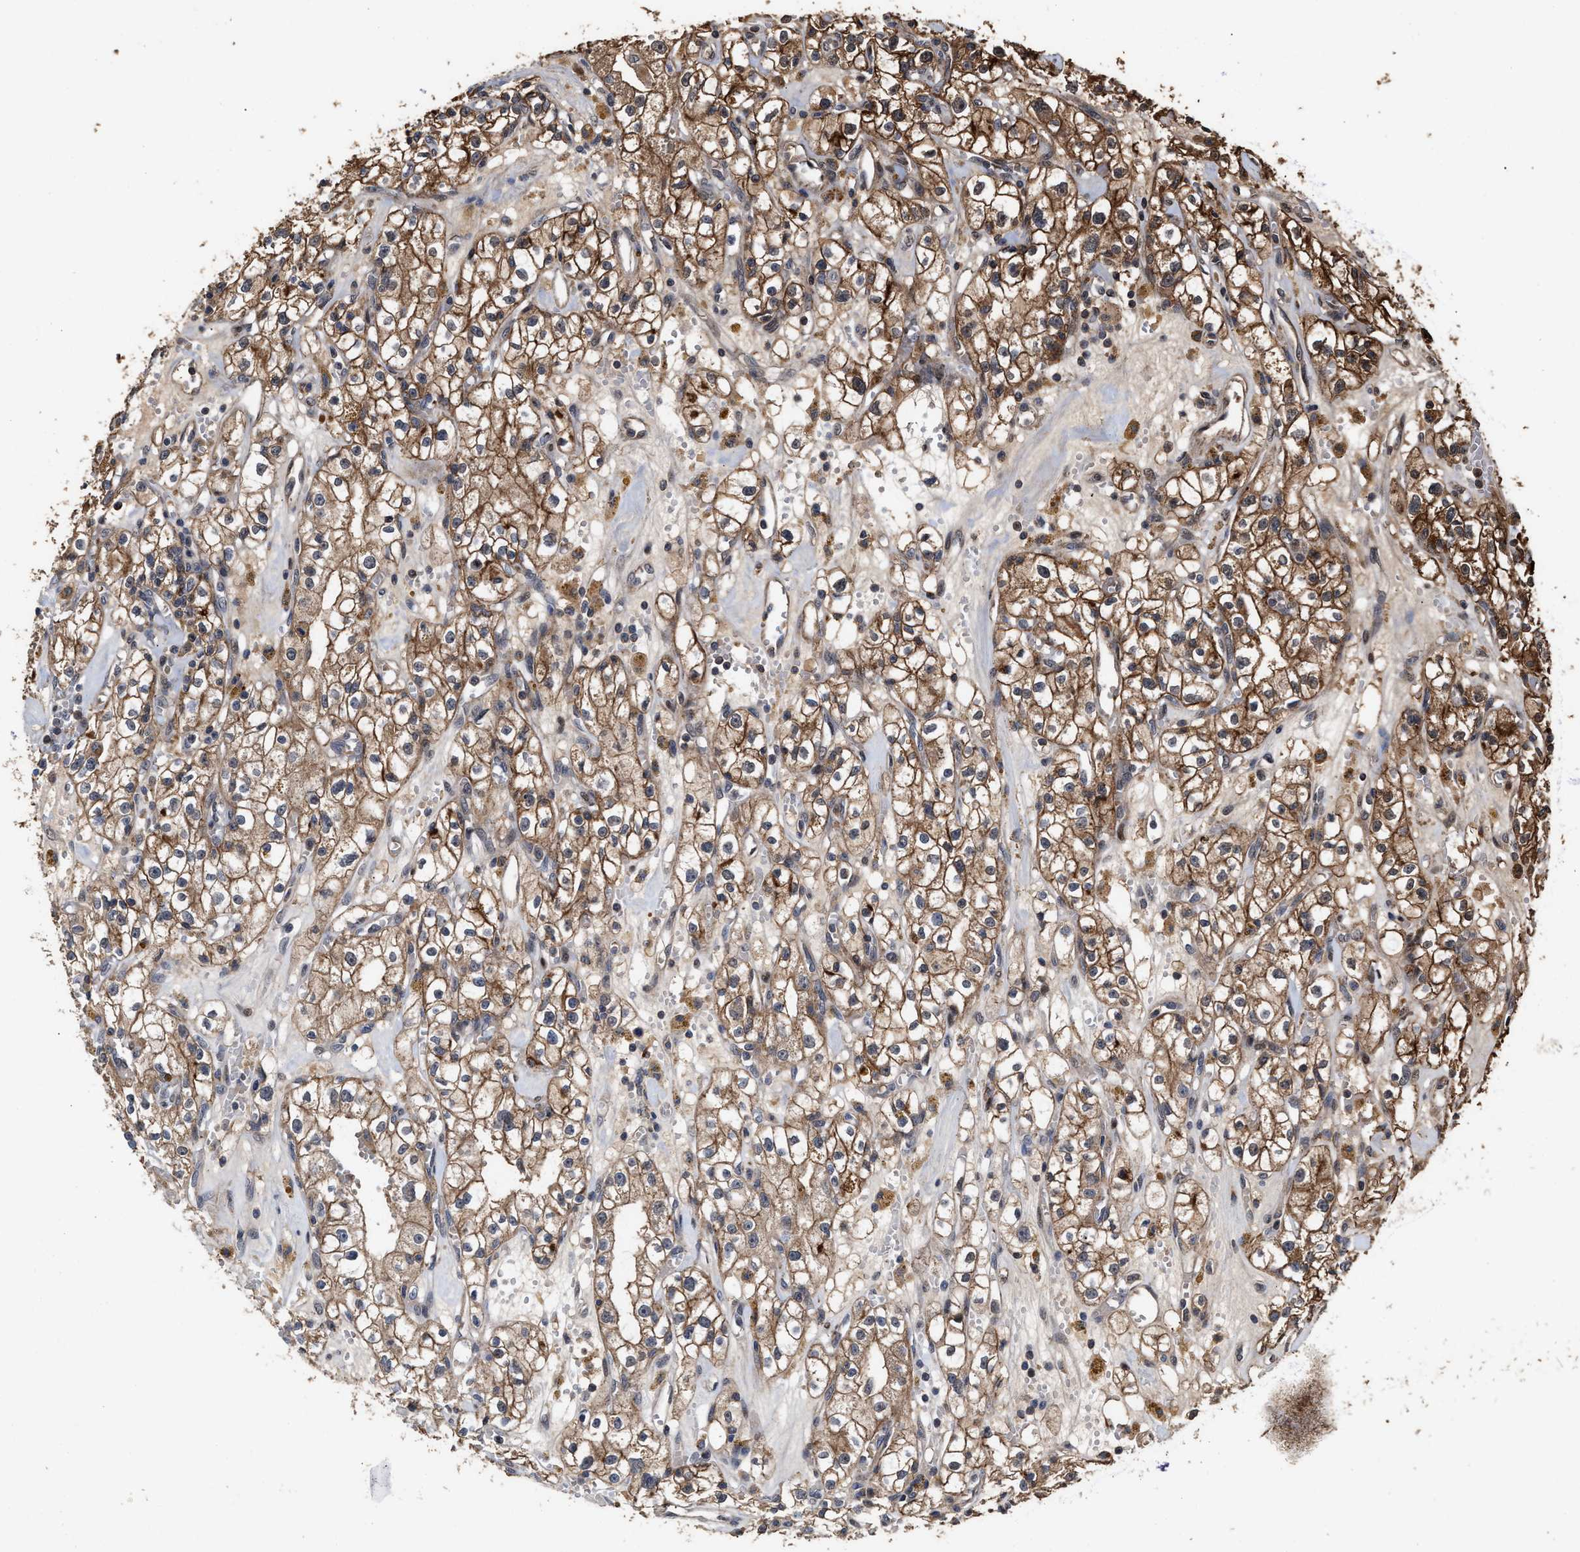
{"staining": {"intensity": "moderate", "quantity": ">75%", "location": "cytoplasmic/membranous"}, "tissue": "renal cancer", "cell_type": "Tumor cells", "image_type": "cancer", "snomed": [{"axis": "morphology", "description": "Adenocarcinoma, NOS"}, {"axis": "topography", "description": "Kidney"}], "caption": "Immunohistochemical staining of human renal cancer displays medium levels of moderate cytoplasmic/membranous expression in about >75% of tumor cells.", "gene": "ZNHIT6", "patient": {"sex": "male", "age": 56}}